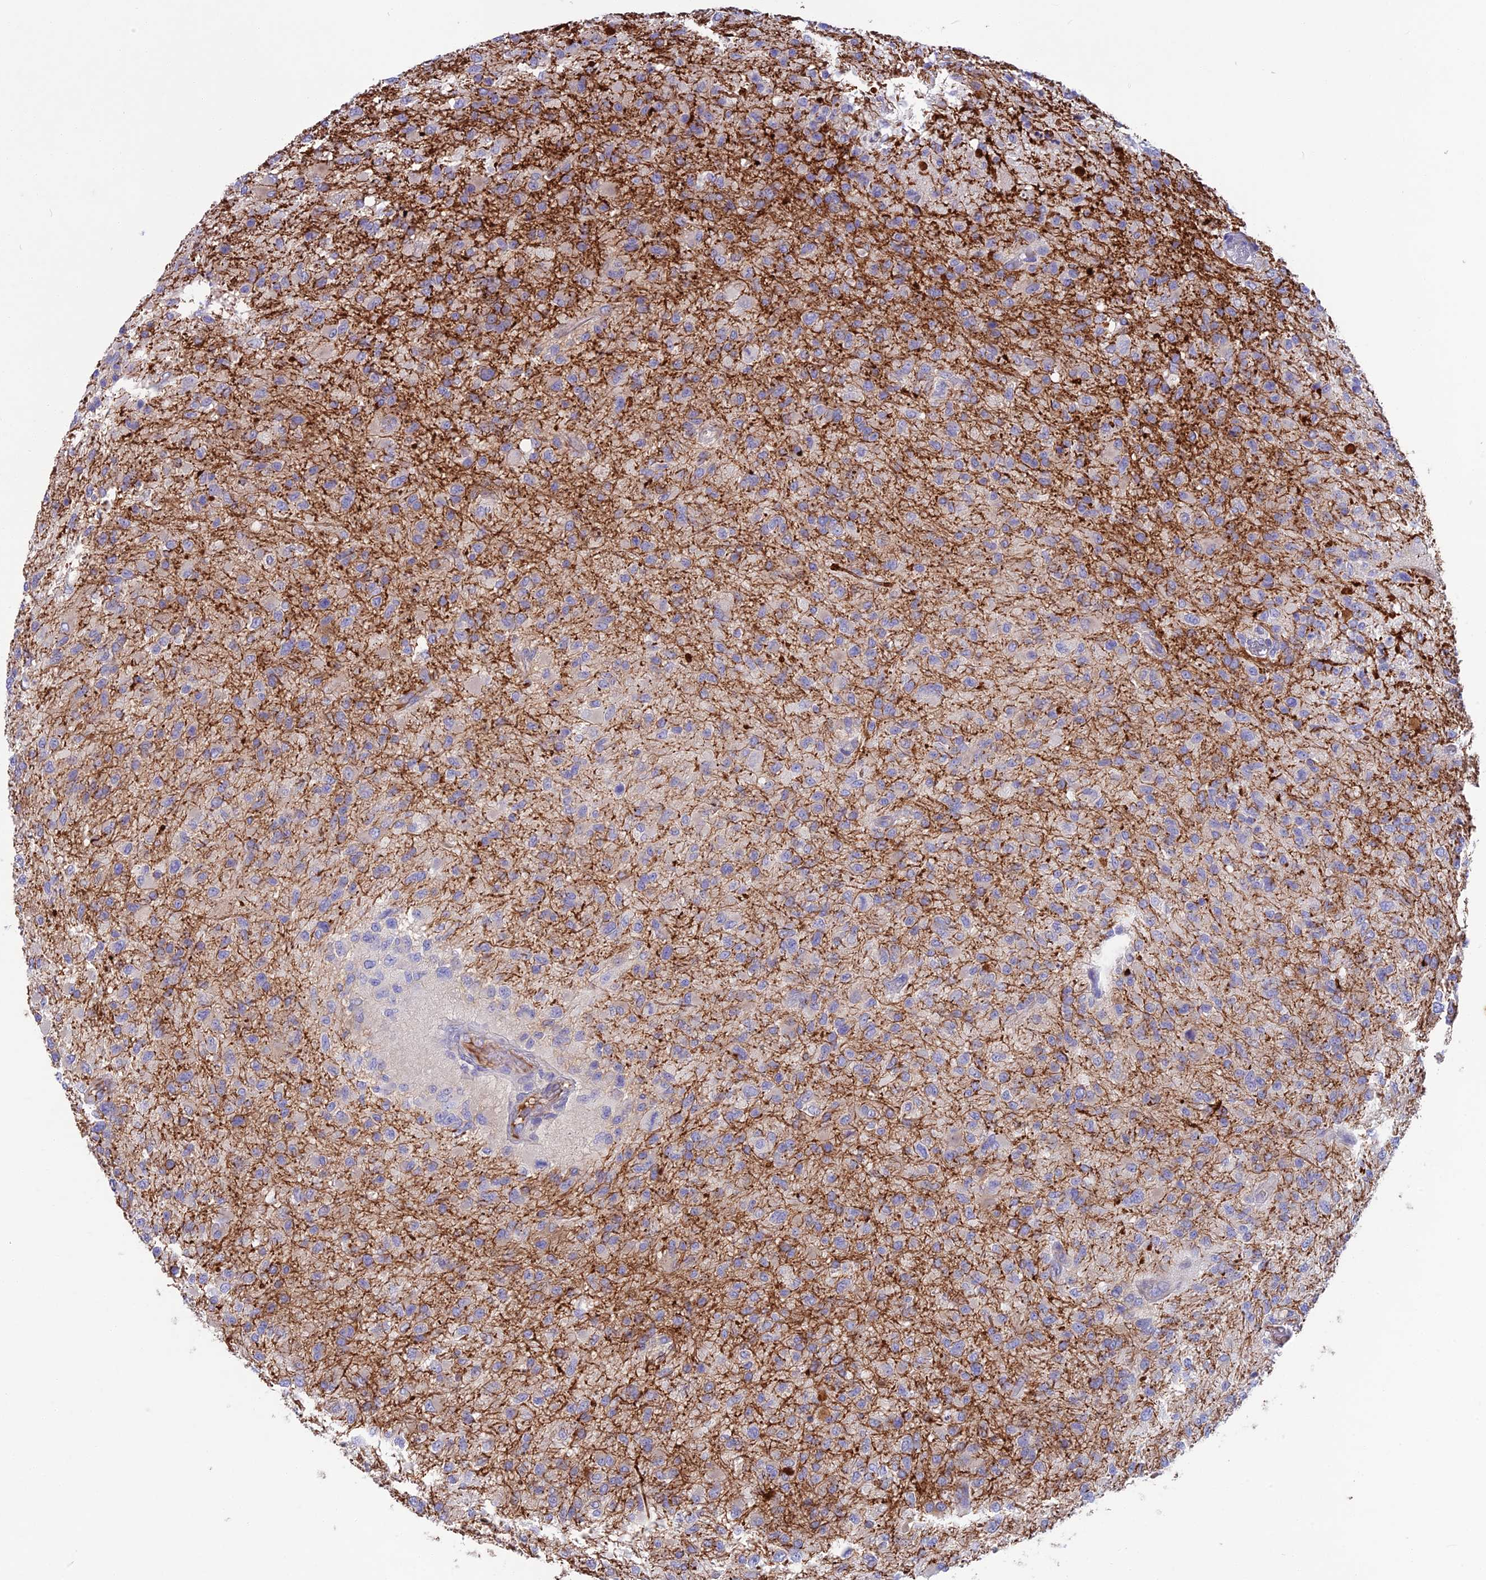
{"staining": {"intensity": "negative", "quantity": "none", "location": "none"}, "tissue": "glioma", "cell_type": "Tumor cells", "image_type": "cancer", "snomed": [{"axis": "morphology", "description": "Glioma, malignant, High grade"}, {"axis": "topography", "description": "Brain"}], "caption": "There is no significant positivity in tumor cells of glioma.", "gene": "SNAP91", "patient": {"sex": "female", "age": 74}}